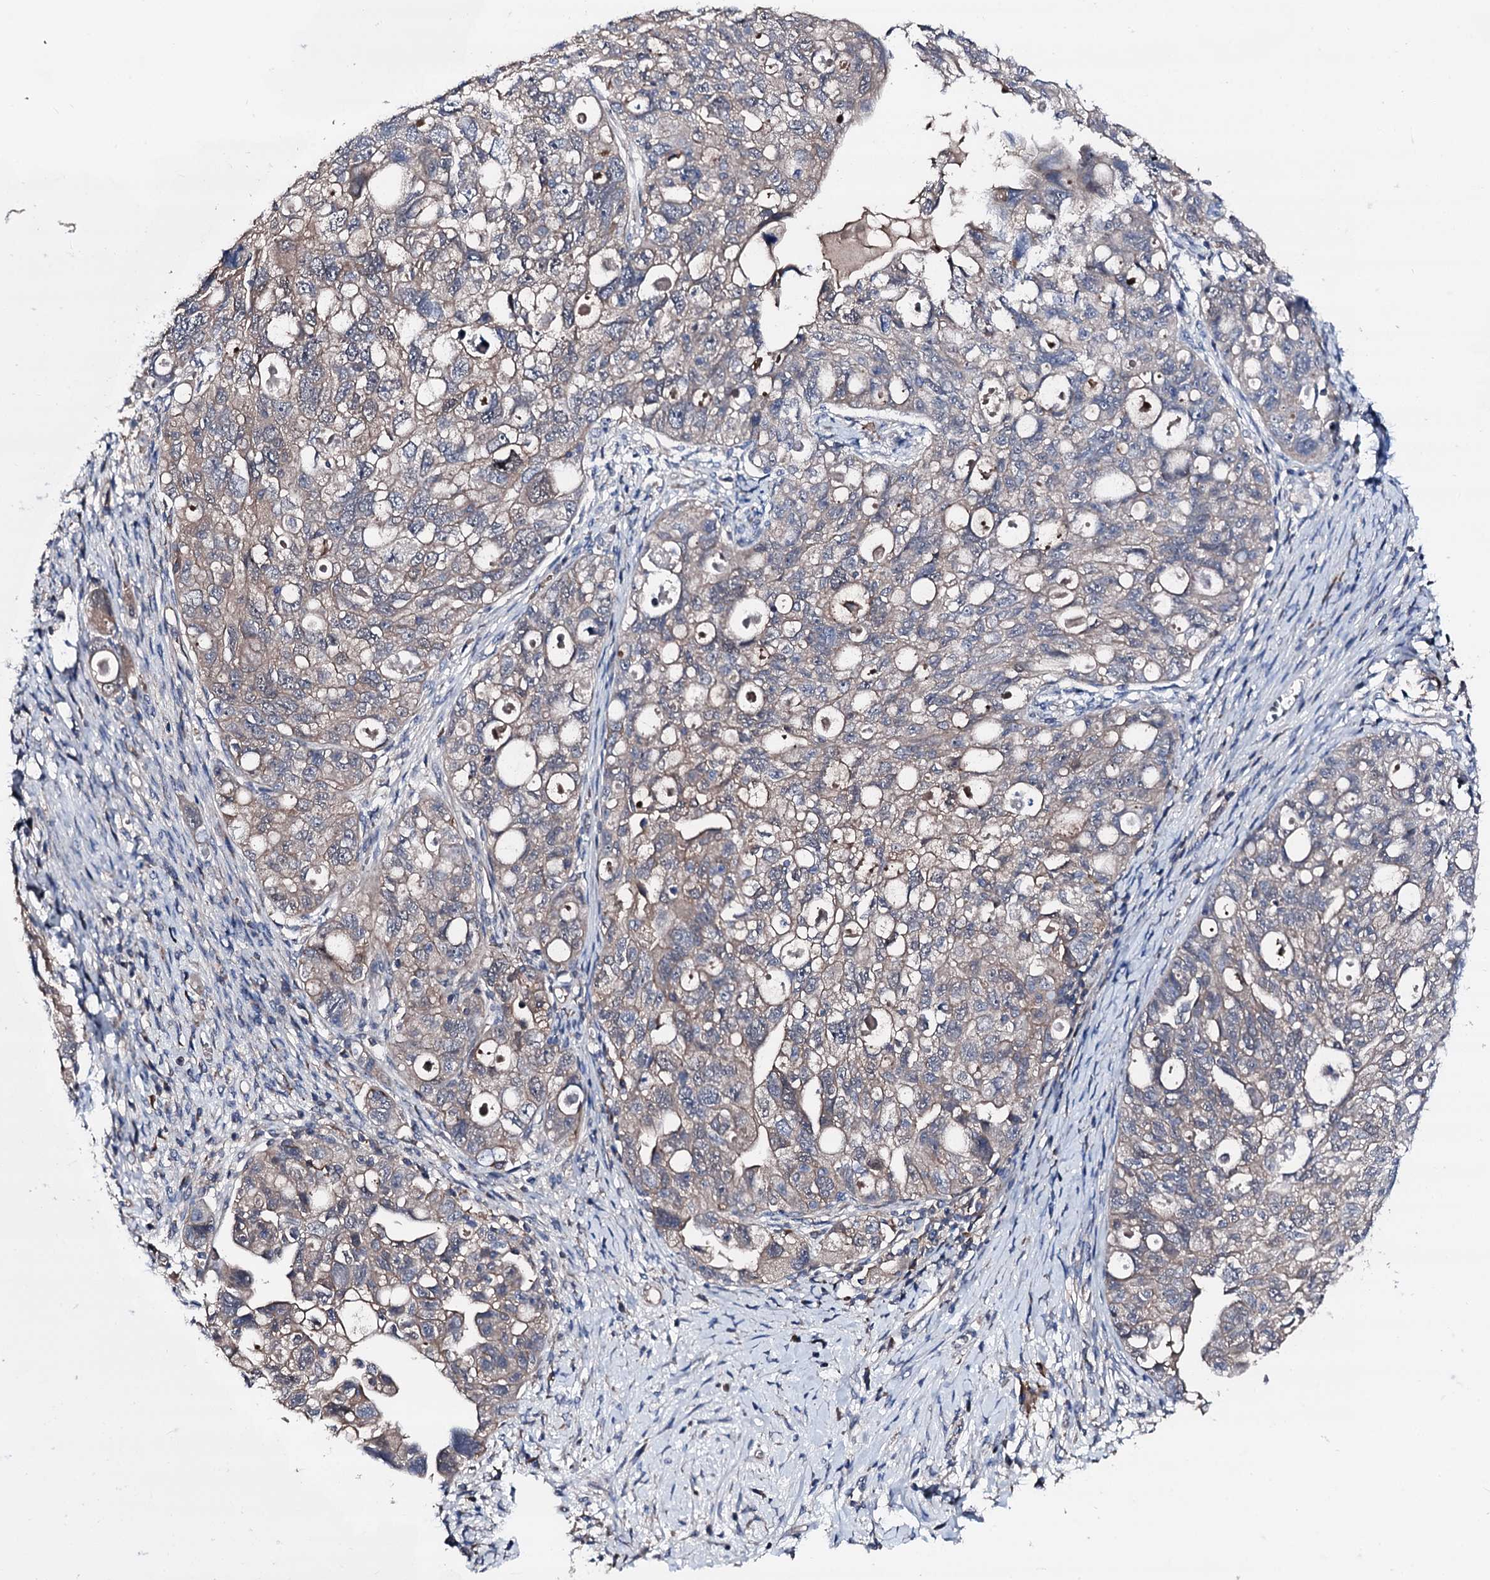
{"staining": {"intensity": "weak", "quantity": "<25%", "location": "cytoplasmic/membranous"}, "tissue": "ovarian cancer", "cell_type": "Tumor cells", "image_type": "cancer", "snomed": [{"axis": "morphology", "description": "Carcinoma, NOS"}, {"axis": "morphology", "description": "Cystadenocarcinoma, serous, NOS"}, {"axis": "topography", "description": "Ovary"}], "caption": "Carcinoma (ovarian) stained for a protein using IHC reveals no staining tumor cells.", "gene": "TRAFD1", "patient": {"sex": "female", "age": 69}}